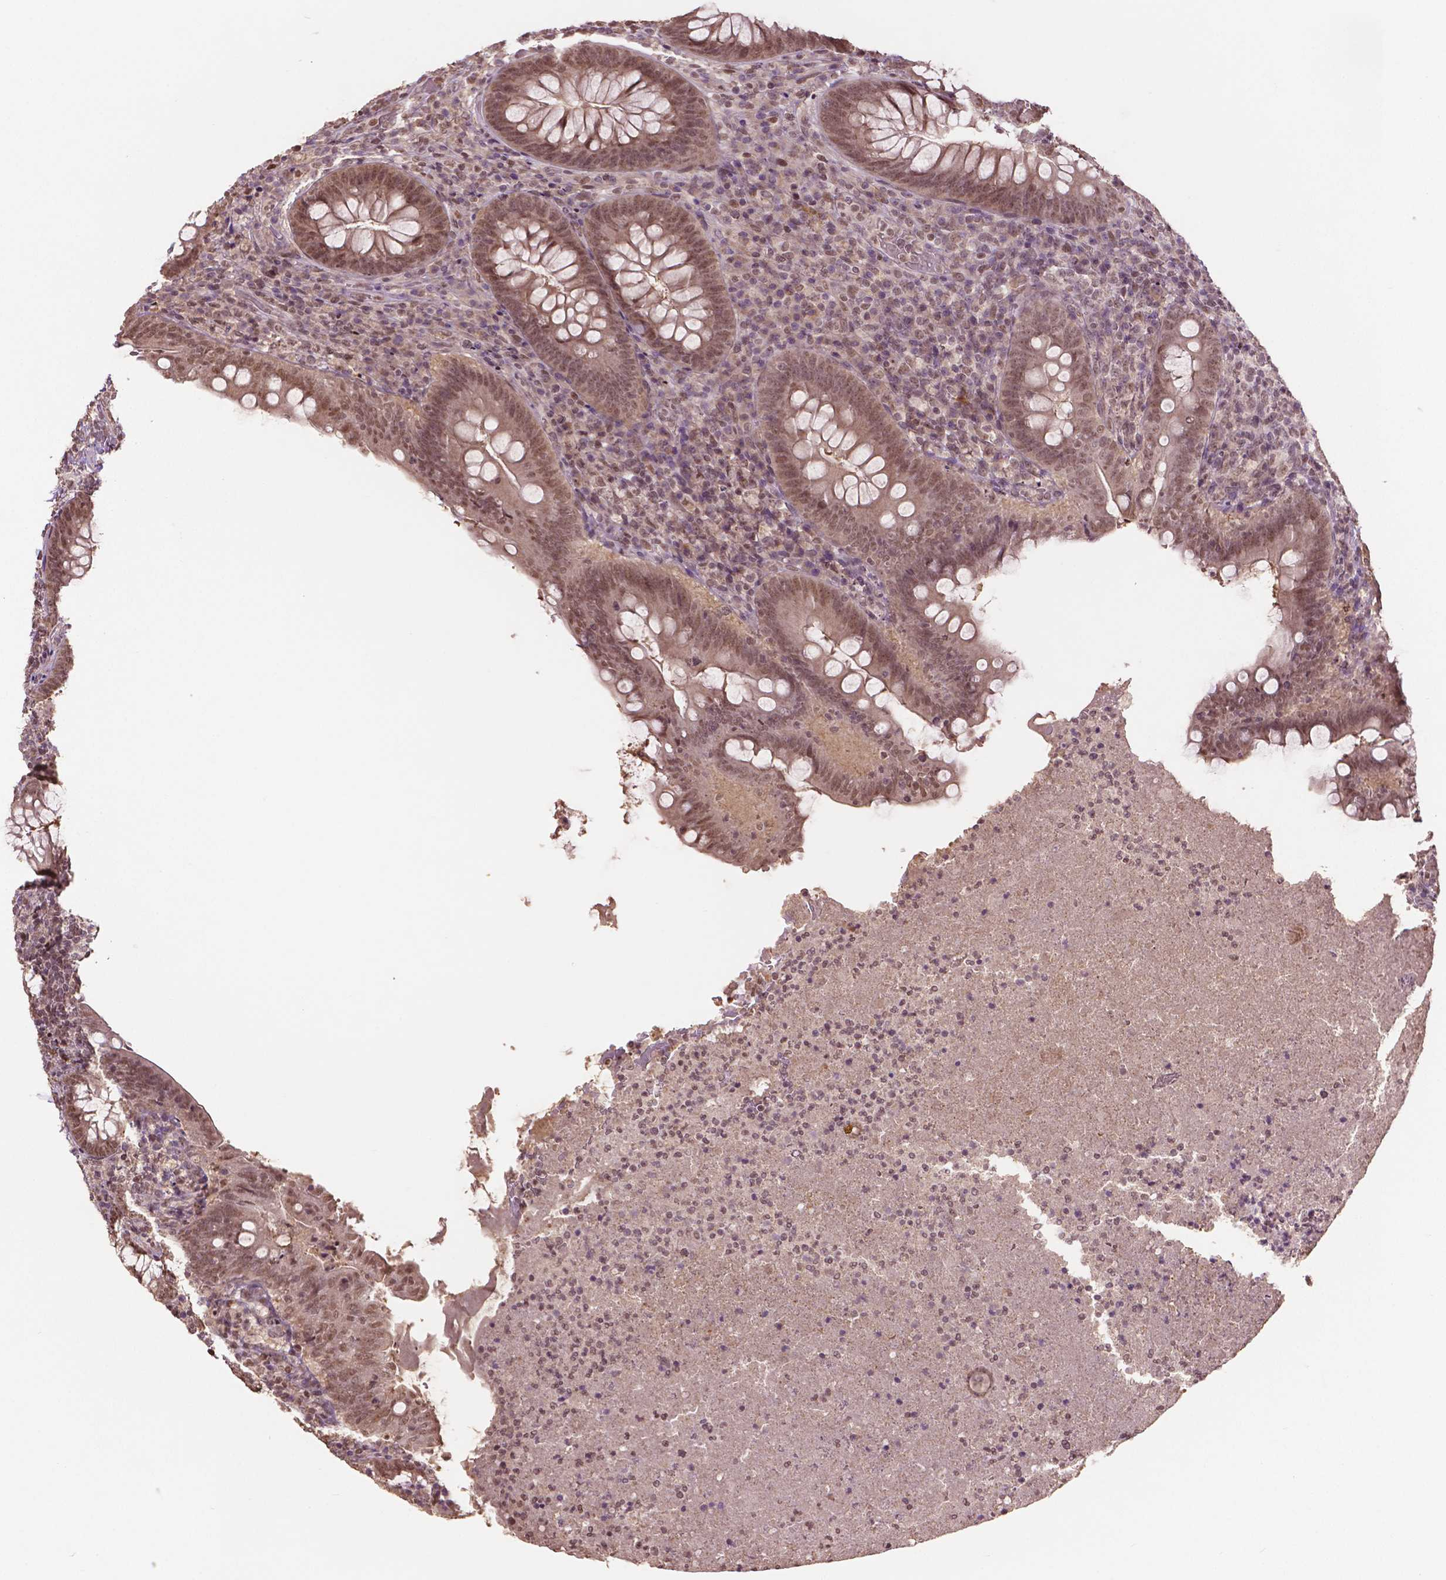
{"staining": {"intensity": "moderate", "quantity": ">75%", "location": "nuclear"}, "tissue": "appendix", "cell_type": "Glandular cells", "image_type": "normal", "snomed": [{"axis": "morphology", "description": "Normal tissue, NOS"}, {"axis": "topography", "description": "Appendix"}], "caption": "Protein expression analysis of benign appendix reveals moderate nuclear staining in about >75% of glandular cells.", "gene": "DEK", "patient": {"sex": "male", "age": 47}}